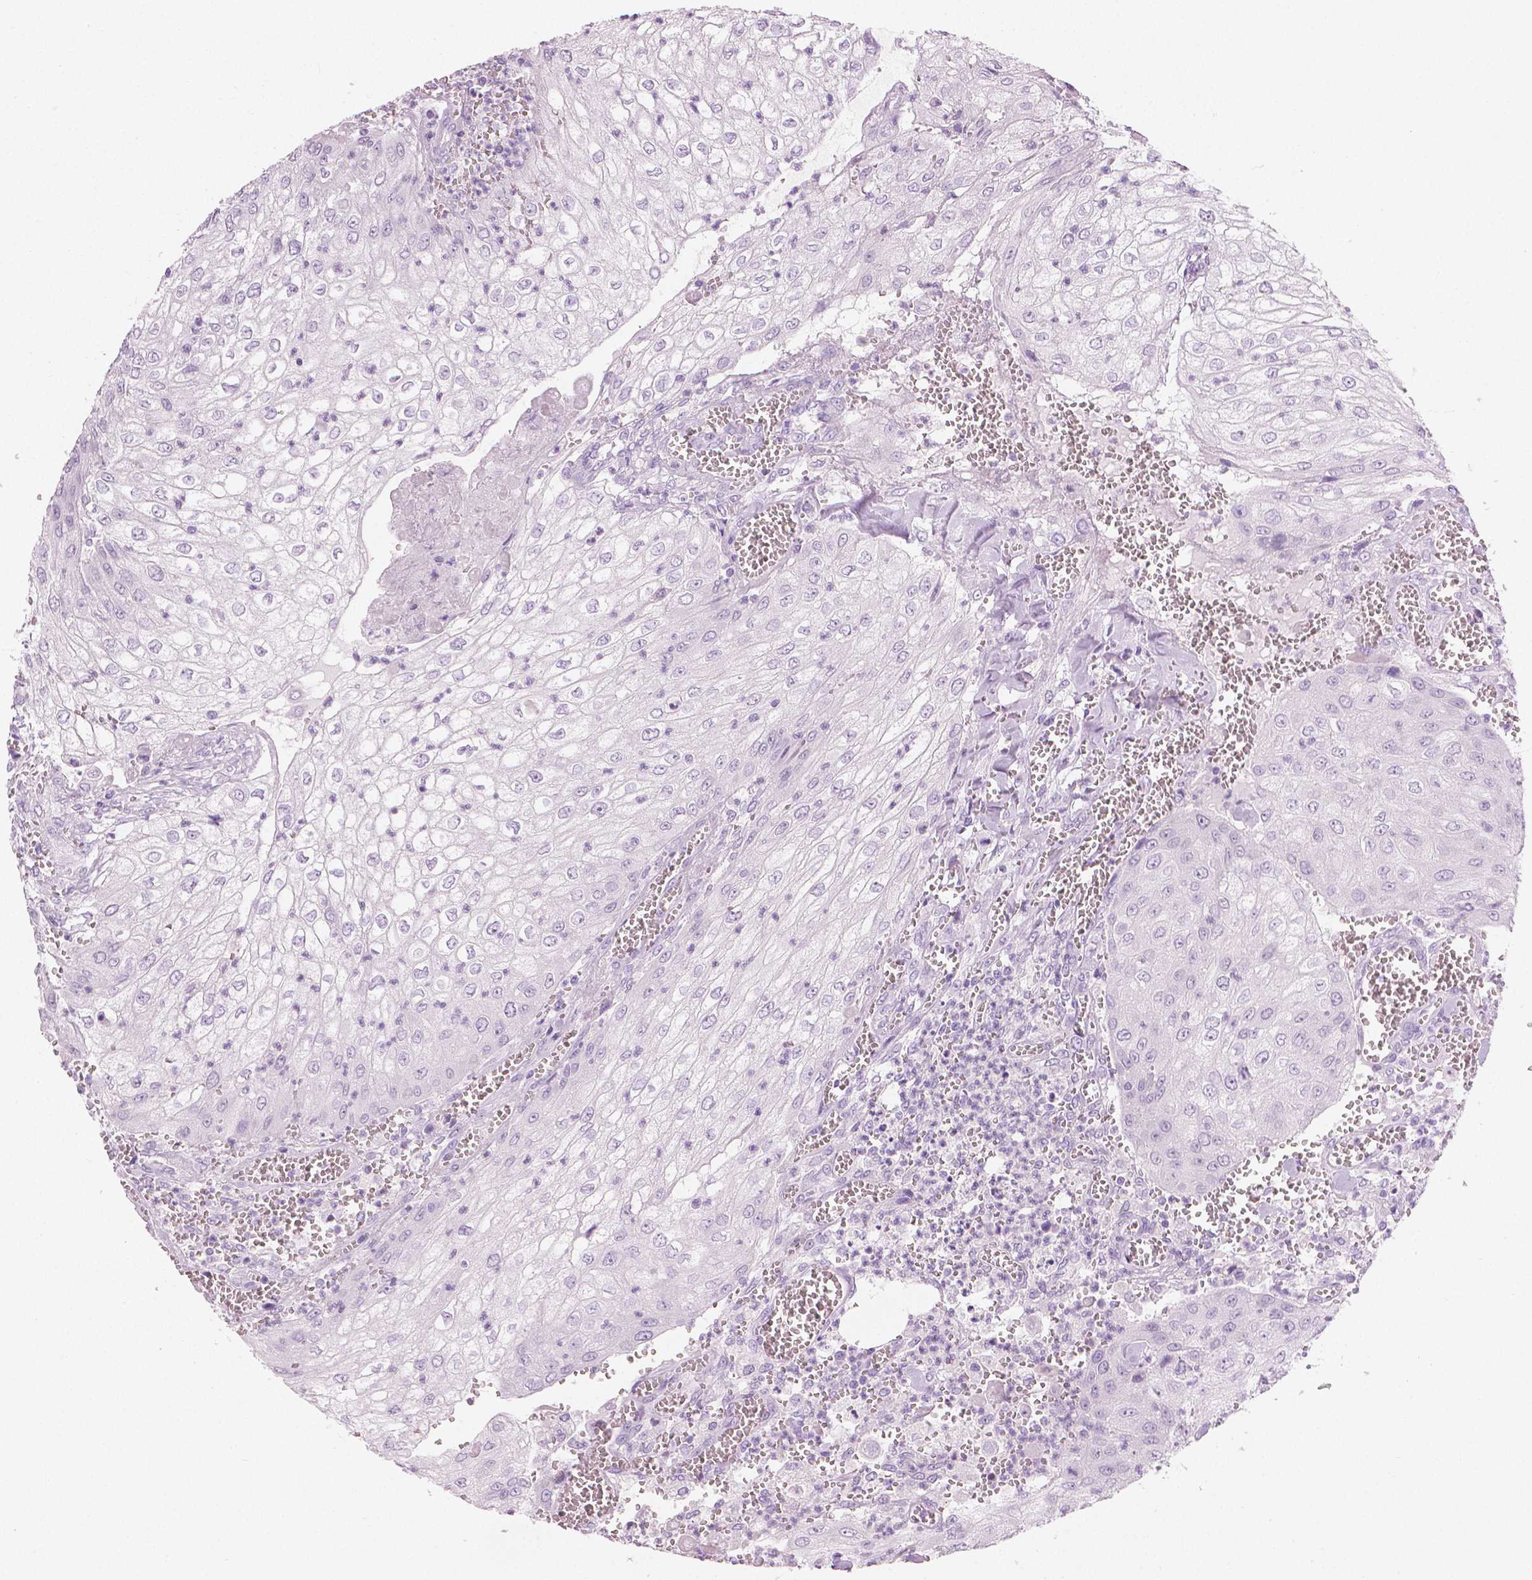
{"staining": {"intensity": "negative", "quantity": "none", "location": "none"}, "tissue": "urothelial cancer", "cell_type": "Tumor cells", "image_type": "cancer", "snomed": [{"axis": "morphology", "description": "Urothelial carcinoma, High grade"}, {"axis": "topography", "description": "Urinary bladder"}], "caption": "Urothelial carcinoma (high-grade) stained for a protein using IHC shows no positivity tumor cells.", "gene": "PLIN4", "patient": {"sex": "male", "age": 62}}